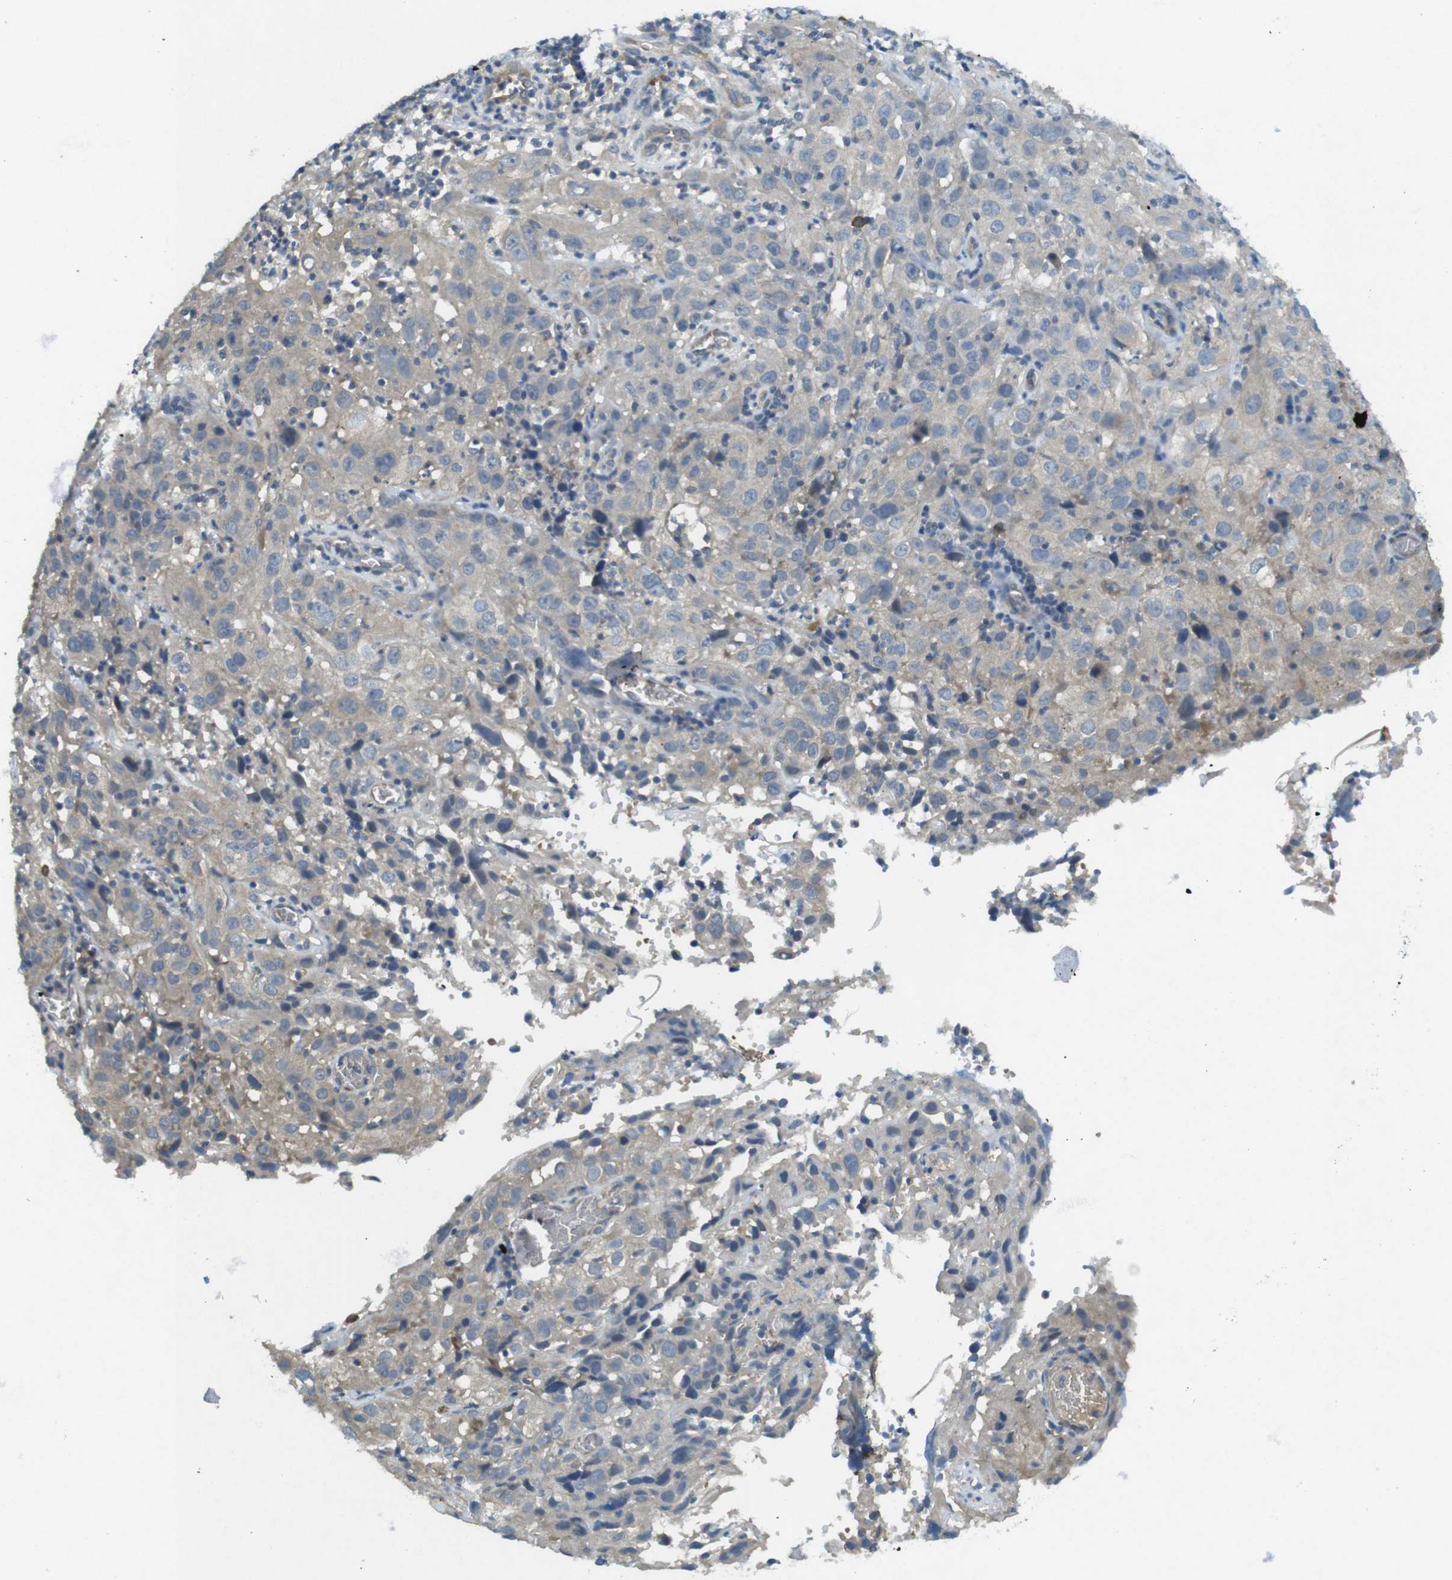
{"staining": {"intensity": "weak", "quantity": "<25%", "location": "cytoplasmic/membranous"}, "tissue": "cervical cancer", "cell_type": "Tumor cells", "image_type": "cancer", "snomed": [{"axis": "morphology", "description": "Squamous cell carcinoma, NOS"}, {"axis": "topography", "description": "Cervix"}], "caption": "The micrograph exhibits no significant staining in tumor cells of cervical cancer (squamous cell carcinoma).", "gene": "SUGT1", "patient": {"sex": "female", "age": 32}}